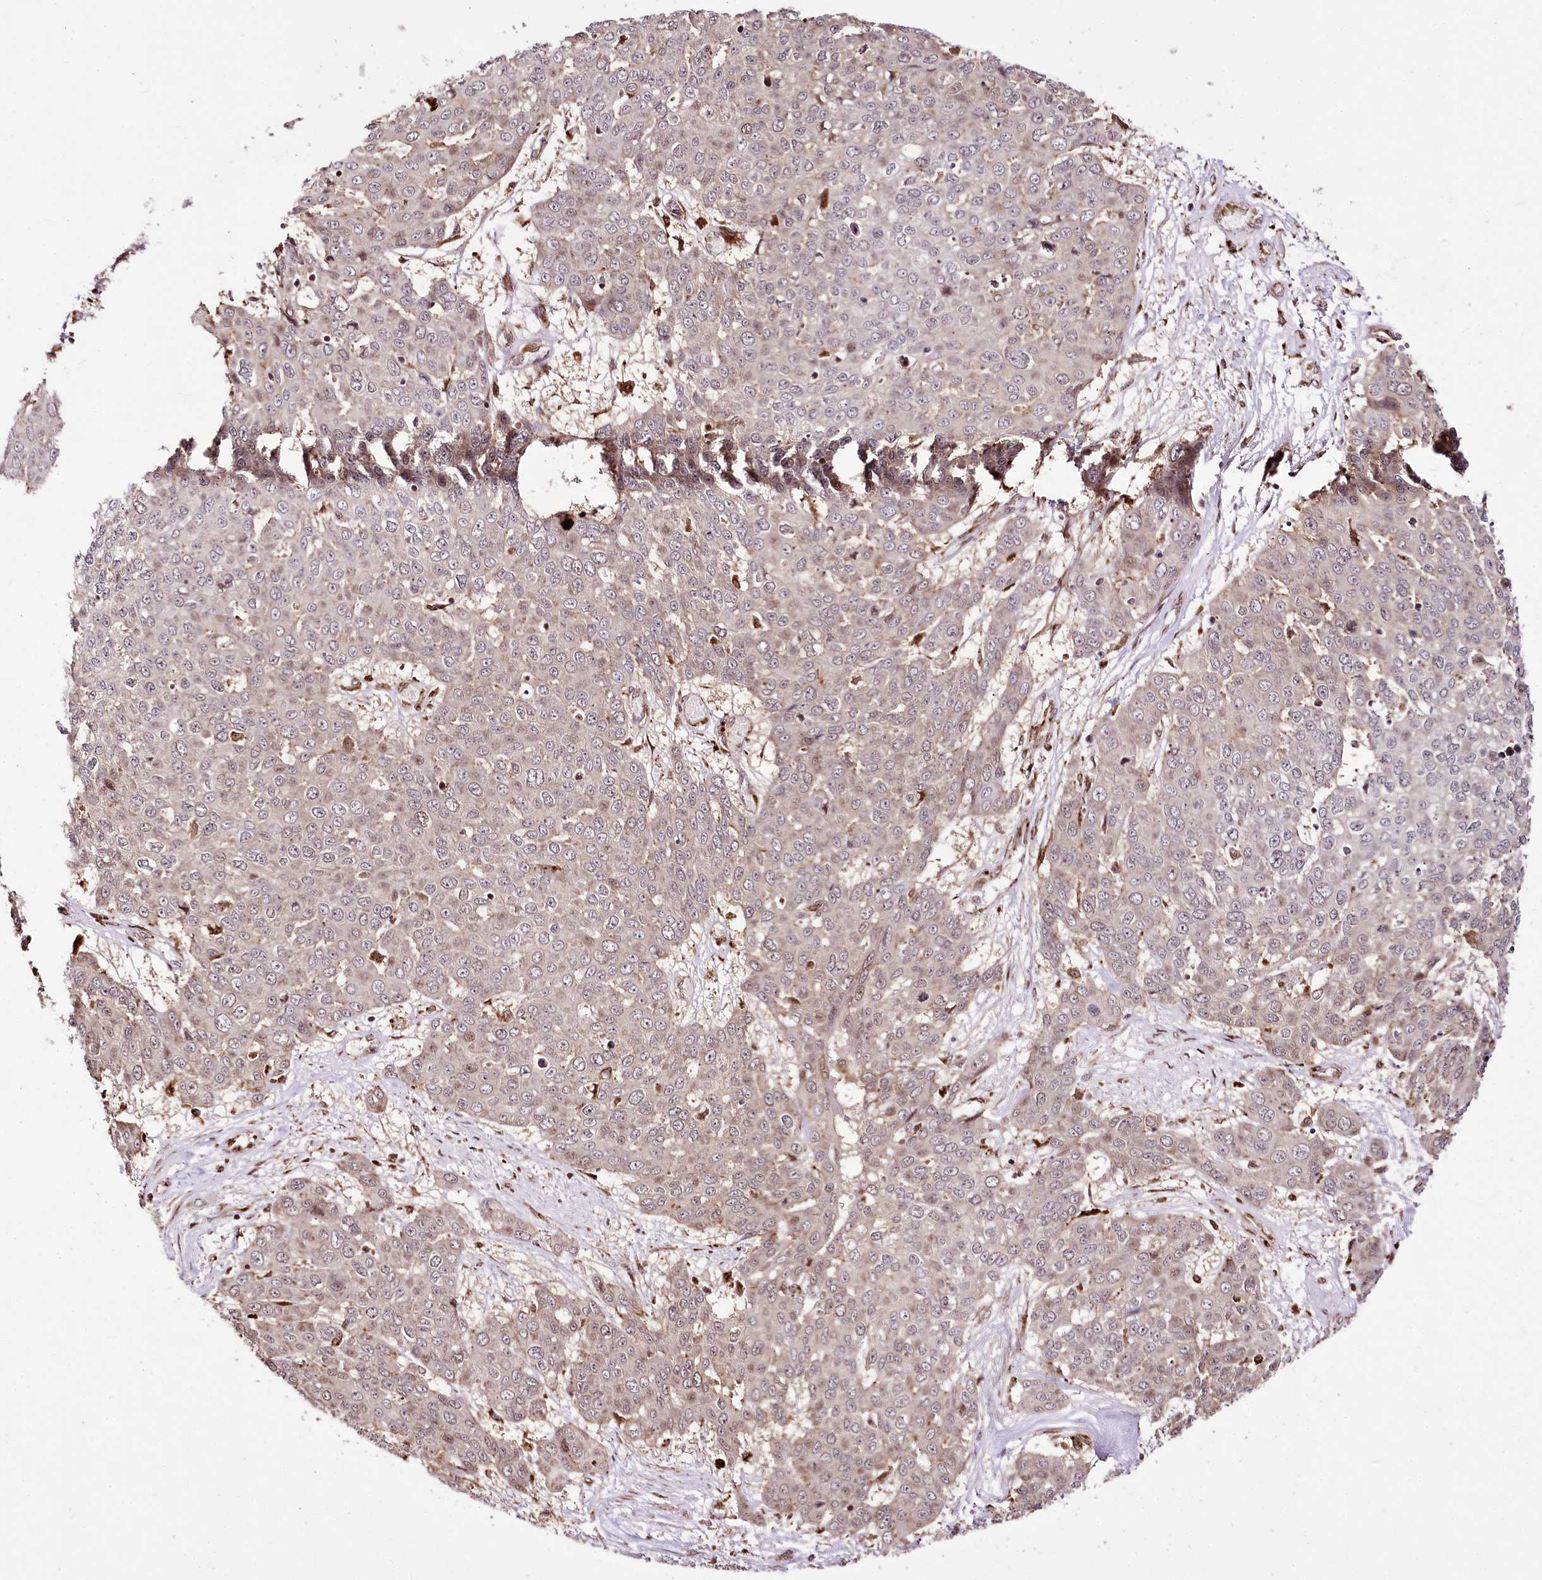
{"staining": {"intensity": "weak", "quantity": "25%-75%", "location": "nuclear"}, "tissue": "skin cancer", "cell_type": "Tumor cells", "image_type": "cancer", "snomed": [{"axis": "morphology", "description": "Squamous cell carcinoma, NOS"}, {"axis": "topography", "description": "Skin"}], "caption": "Immunohistochemistry staining of squamous cell carcinoma (skin), which displays low levels of weak nuclear positivity in about 25%-75% of tumor cells indicating weak nuclear protein staining. The staining was performed using DAB (3,3'-diaminobenzidine) (brown) for protein detection and nuclei were counterstained in hematoxylin (blue).", "gene": "HOXC8", "patient": {"sex": "male", "age": 71}}